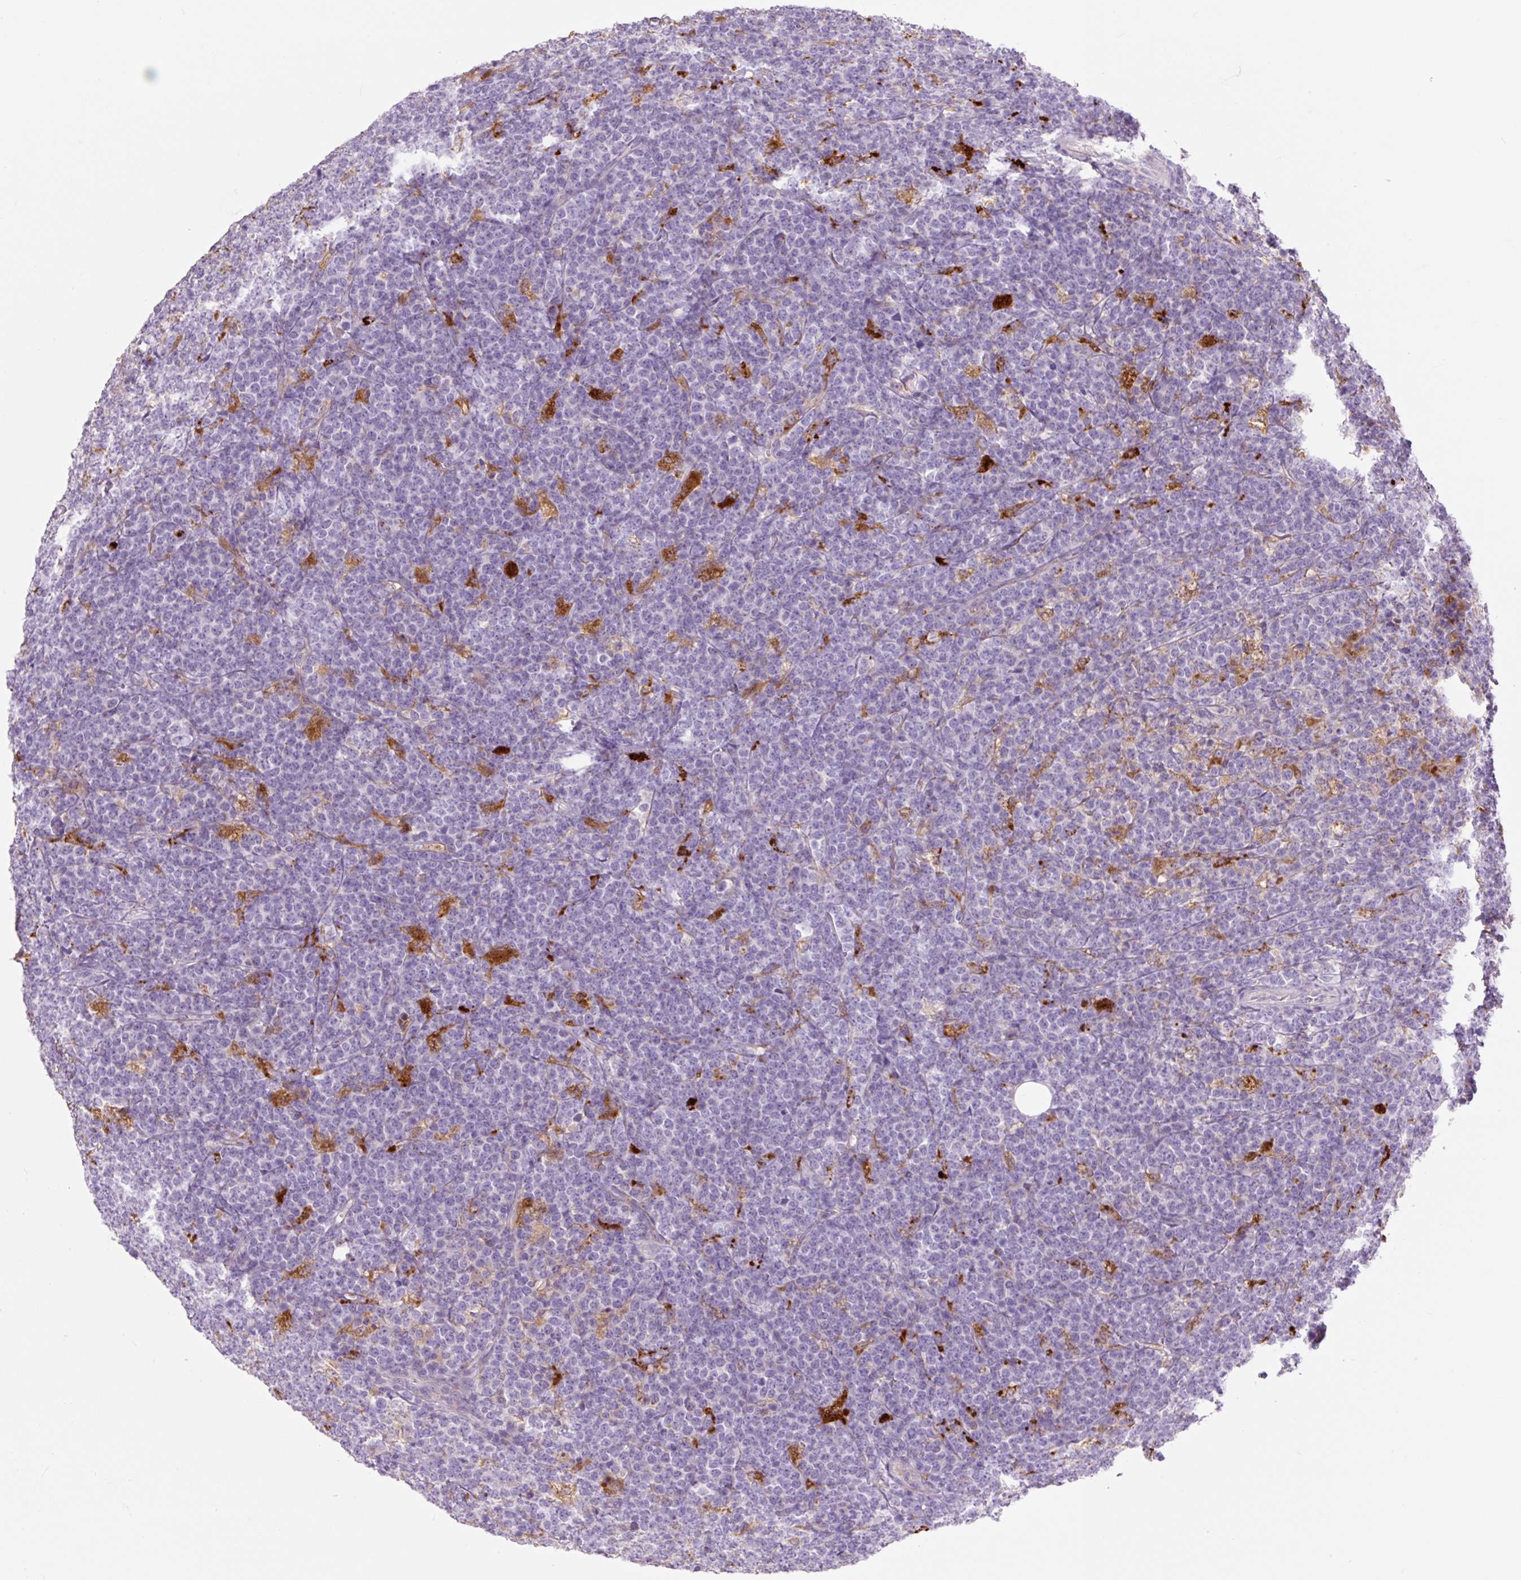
{"staining": {"intensity": "negative", "quantity": "none", "location": "none"}, "tissue": "lymphoma", "cell_type": "Tumor cells", "image_type": "cancer", "snomed": [{"axis": "morphology", "description": "Malignant lymphoma, non-Hodgkin's type, High grade"}, {"axis": "topography", "description": "Small intestine"}, {"axis": "topography", "description": "Colon"}], "caption": "A histopathology image of lymphoma stained for a protein reveals no brown staining in tumor cells.", "gene": "HEXA", "patient": {"sex": "male", "age": 8}}